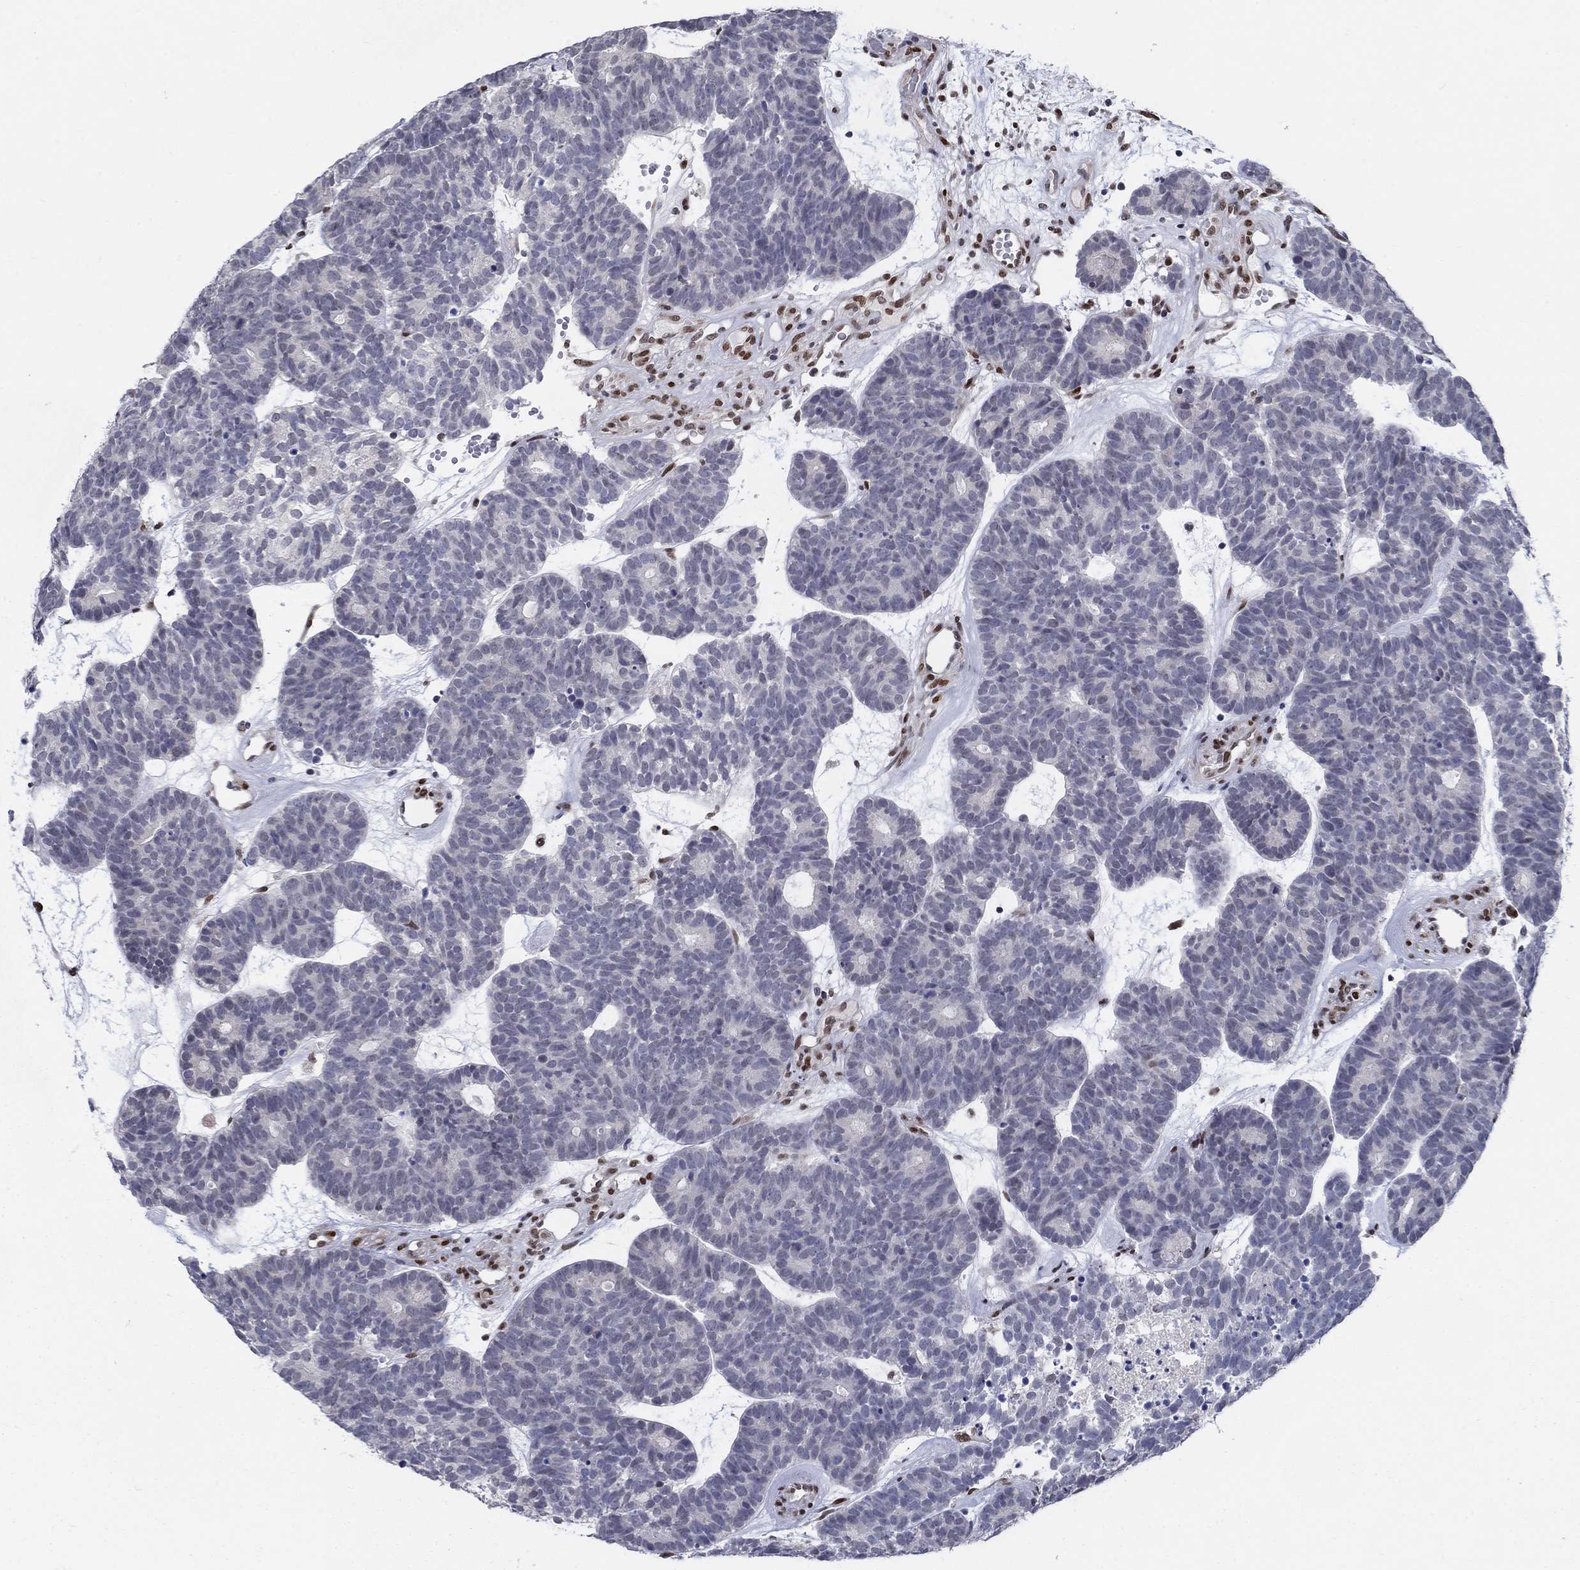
{"staining": {"intensity": "negative", "quantity": "none", "location": "none"}, "tissue": "head and neck cancer", "cell_type": "Tumor cells", "image_type": "cancer", "snomed": [{"axis": "morphology", "description": "Adenocarcinoma, NOS"}, {"axis": "topography", "description": "Head-Neck"}], "caption": "Immunohistochemistry micrograph of neoplastic tissue: head and neck cancer (adenocarcinoma) stained with DAB (3,3'-diaminobenzidine) reveals no significant protein staining in tumor cells.", "gene": "CENPE", "patient": {"sex": "female", "age": 81}}